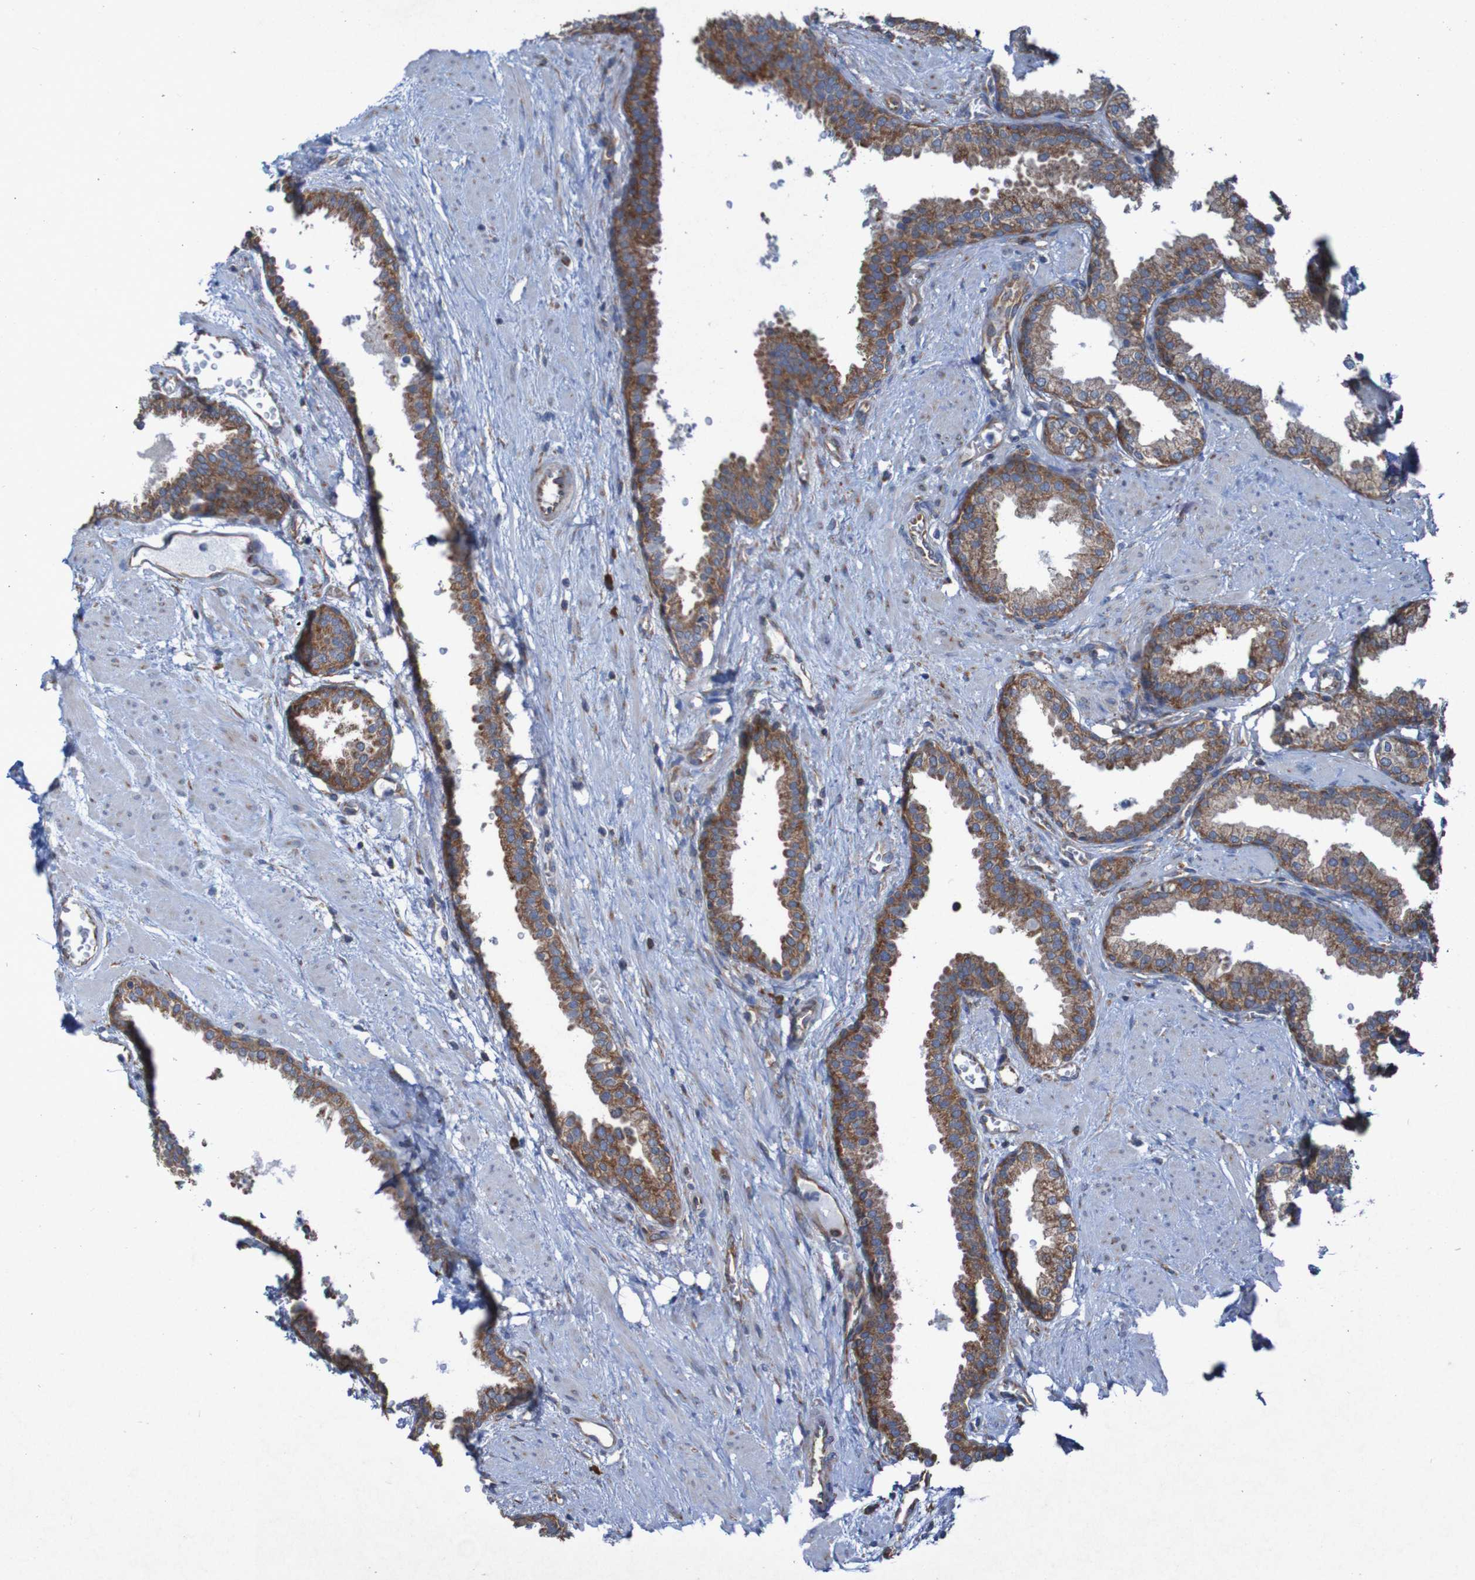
{"staining": {"intensity": "moderate", "quantity": ">75%", "location": "cytoplasmic/membranous"}, "tissue": "prostate", "cell_type": "Glandular cells", "image_type": "normal", "snomed": [{"axis": "morphology", "description": "Normal tissue, NOS"}, {"axis": "topography", "description": "Prostate"}], "caption": "High-power microscopy captured an IHC micrograph of benign prostate, revealing moderate cytoplasmic/membranous staining in about >75% of glandular cells. (DAB IHC, brown staining for protein, blue staining for nuclei).", "gene": "RPL10L", "patient": {"sex": "male", "age": 51}}